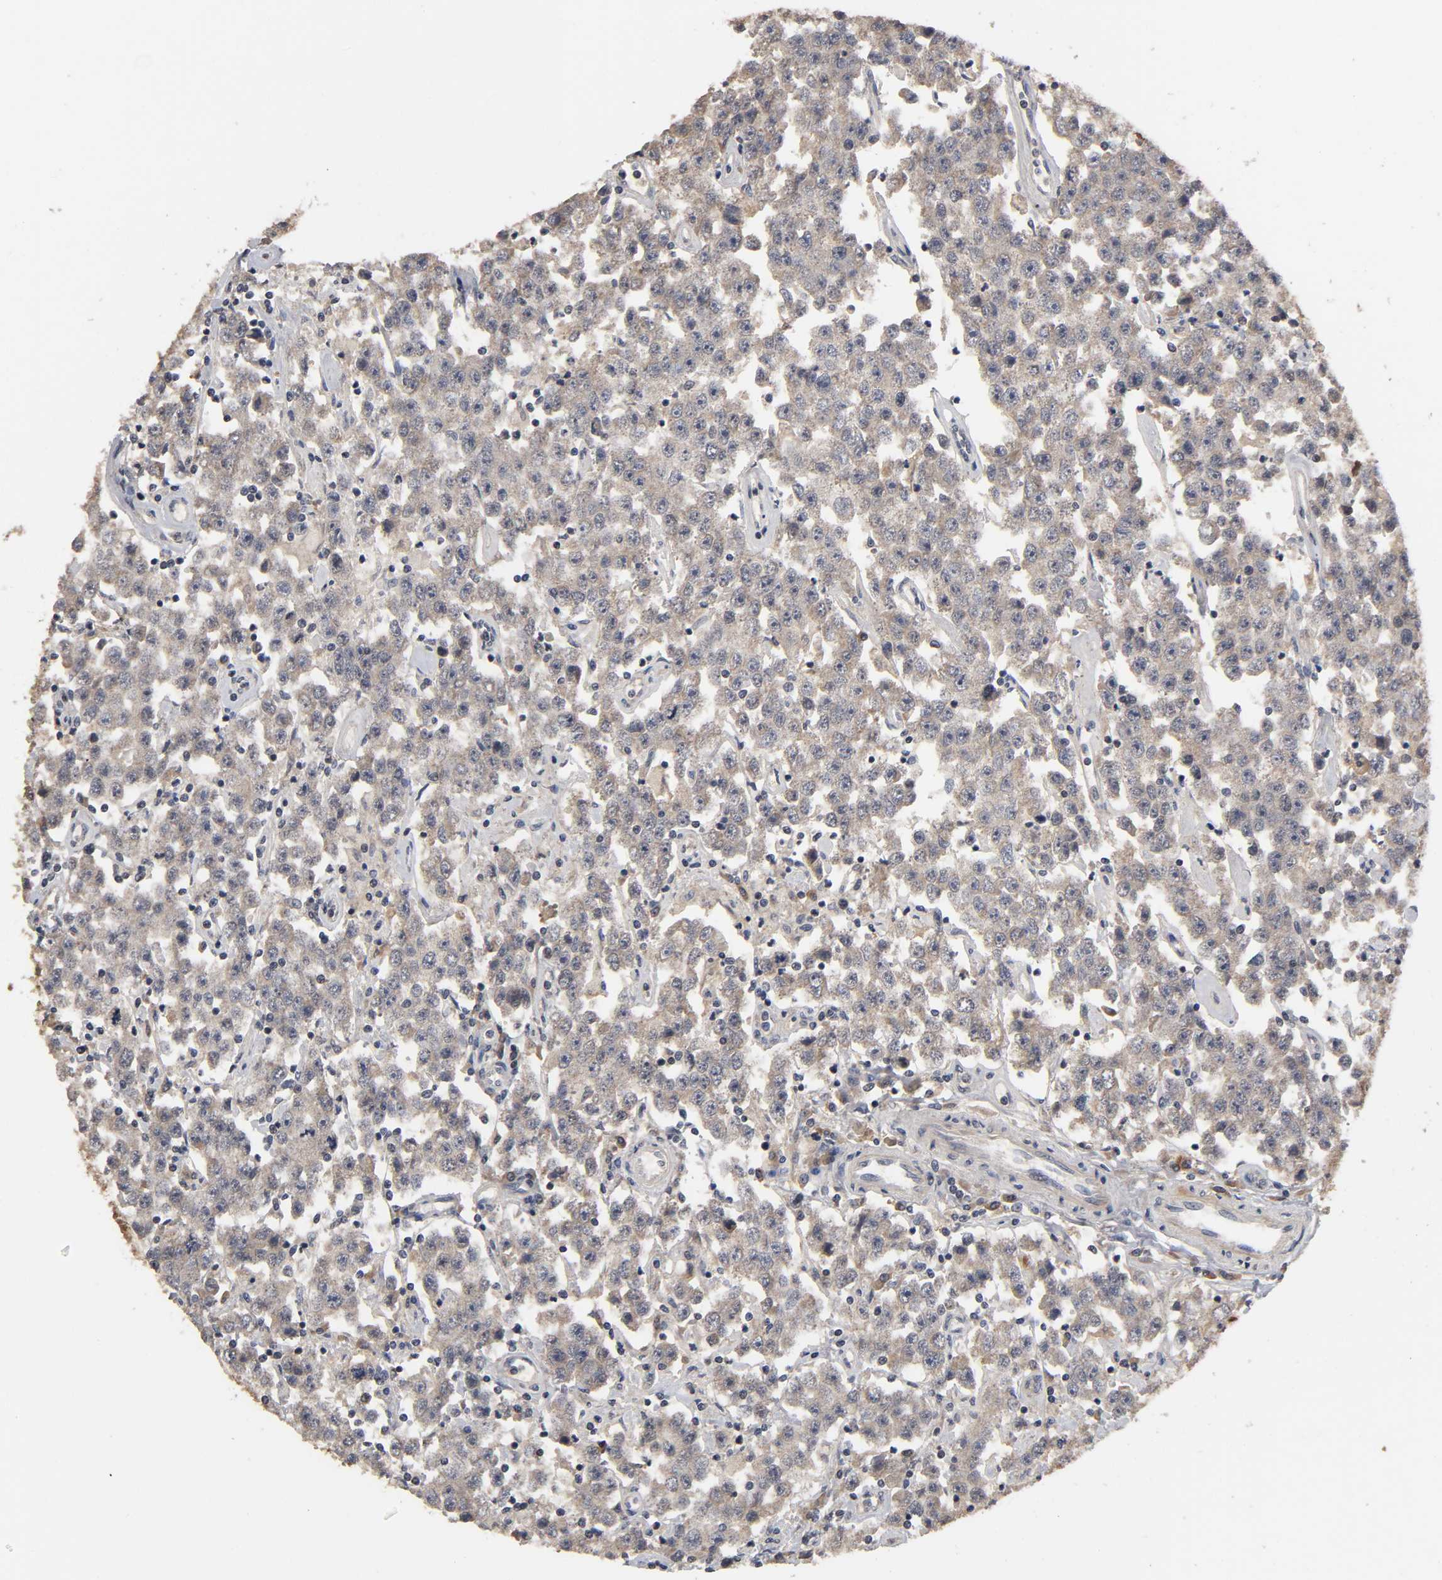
{"staining": {"intensity": "weak", "quantity": ">75%", "location": "cytoplasmic/membranous,nuclear"}, "tissue": "testis cancer", "cell_type": "Tumor cells", "image_type": "cancer", "snomed": [{"axis": "morphology", "description": "Seminoma, NOS"}, {"axis": "topography", "description": "Testis"}], "caption": "Weak cytoplasmic/membranous and nuclear positivity is seen in about >75% of tumor cells in testis cancer (seminoma). (Stains: DAB (3,3'-diaminobenzidine) in brown, nuclei in blue, Microscopy: brightfield microscopy at high magnification).", "gene": "ZNF384", "patient": {"sex": "male", "age": 52}}